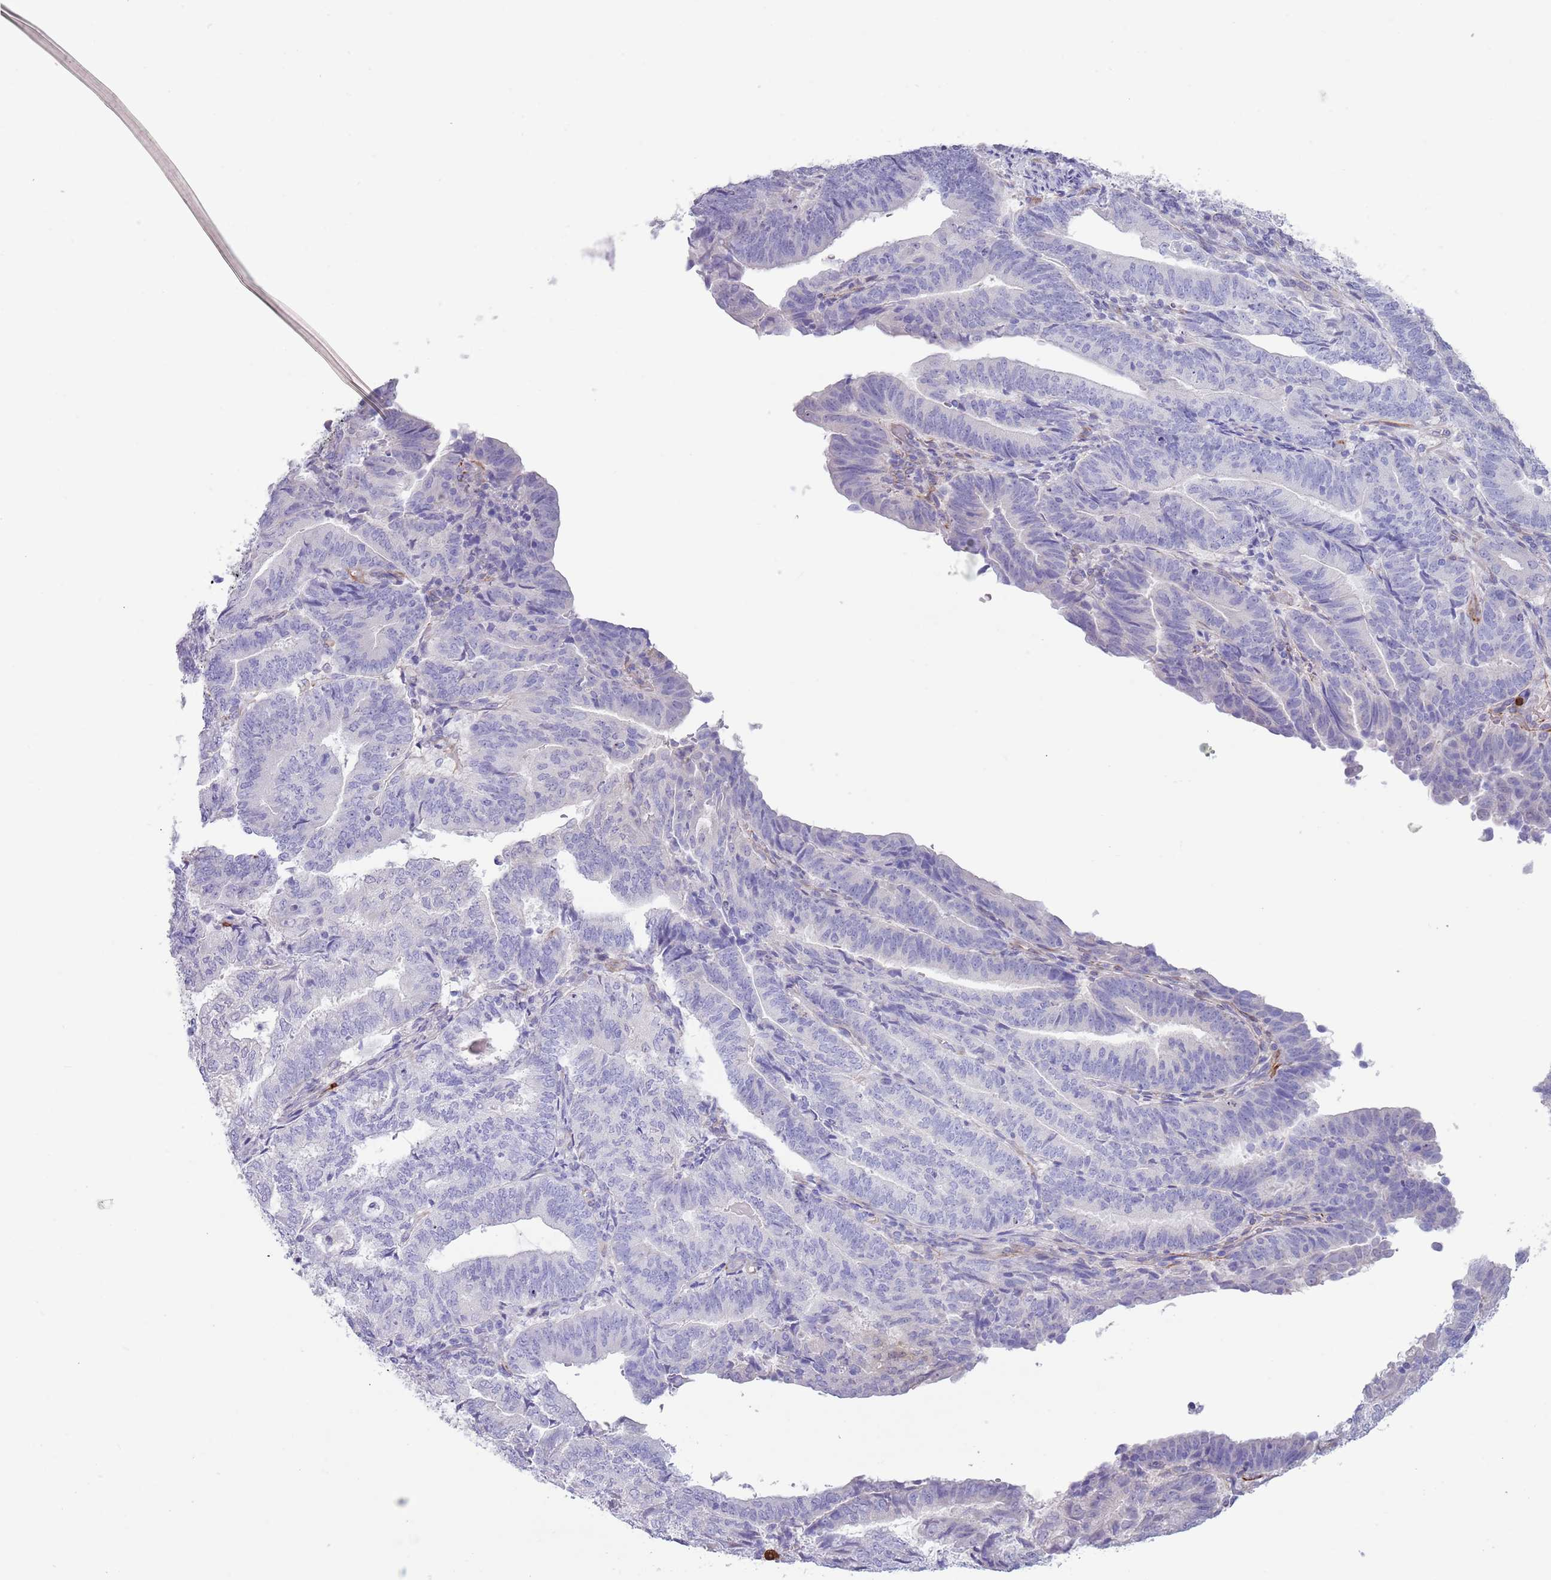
{"staining": {"intensity": "negative", "quantity": "none", "location": "none"}, "tissue": "endometrial cancer", "cell_type": "Tumor cells", "image_type": "cancer", "snomed": [{"axis": "morphology", "description": "Adenocarcinoma, NOS"}, {"axis": "topography", "description": "Endometrium"}], "caption": "A photomicrograph of human endometrial cancer is negative for staining in tumor cells.", "gene": "TSGA13", "patient": {"sex": "female", "age": 70}}